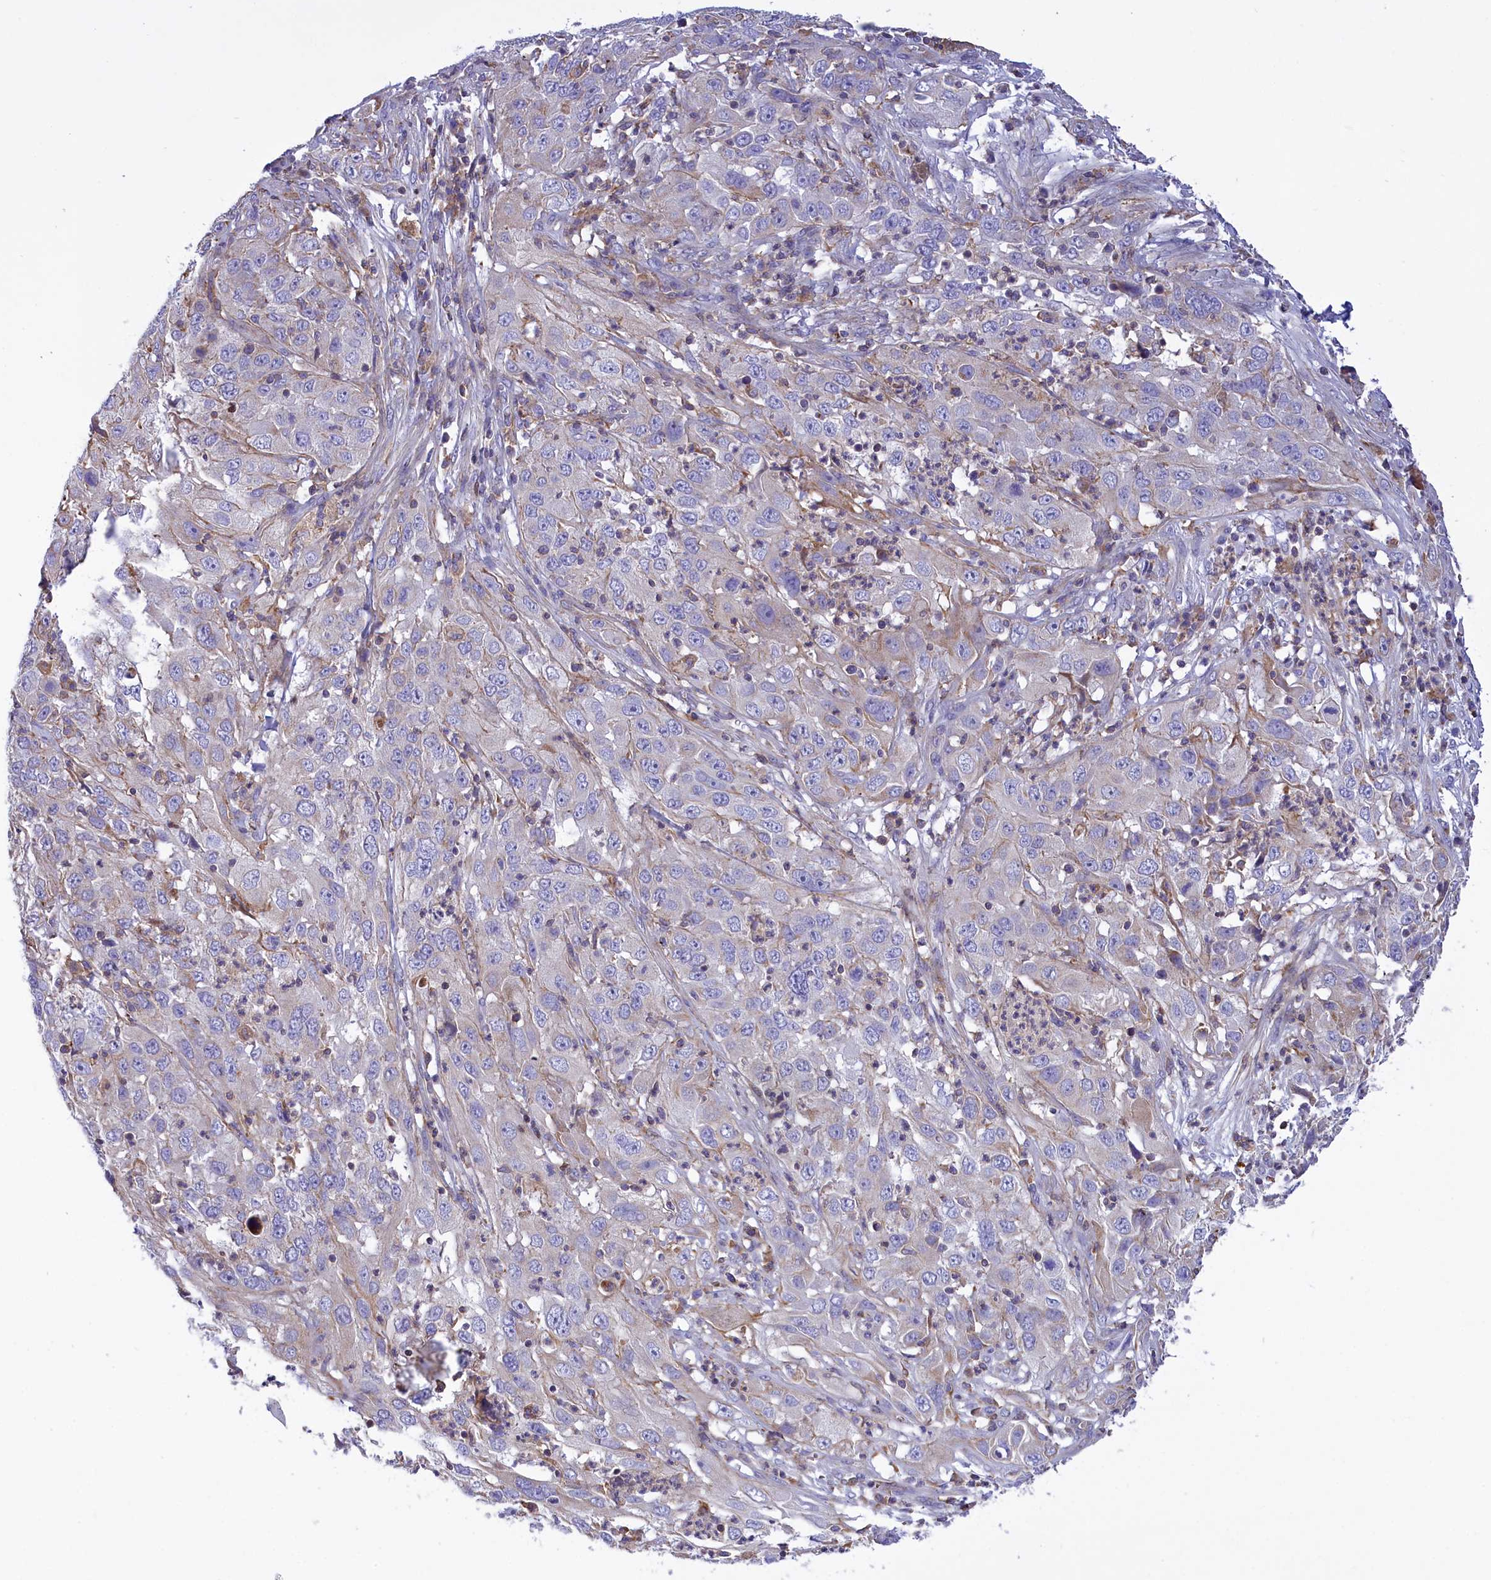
{"staining": {"intensity": "negative", "quantity": "none", "location": "none"}, "tissue": "cervical cancer", "cell_type": "Tumor cells", "image_type": "cancer", "snomed": [{"axis": "morphology", "description": "Squamous cell carcinoma, NOS"}, {"axis": "topography", "description": "Cervix"}], "caption": "IHC micrograph of cervical cancer stained for a protein (brown), which demonstrates no positivity in tumor cells. (Immunohistochemistry, brightfield microscopy, high magnification).", "gene": "CORO7-PAM16", "patient": {"sex": "female", "age": 32}}